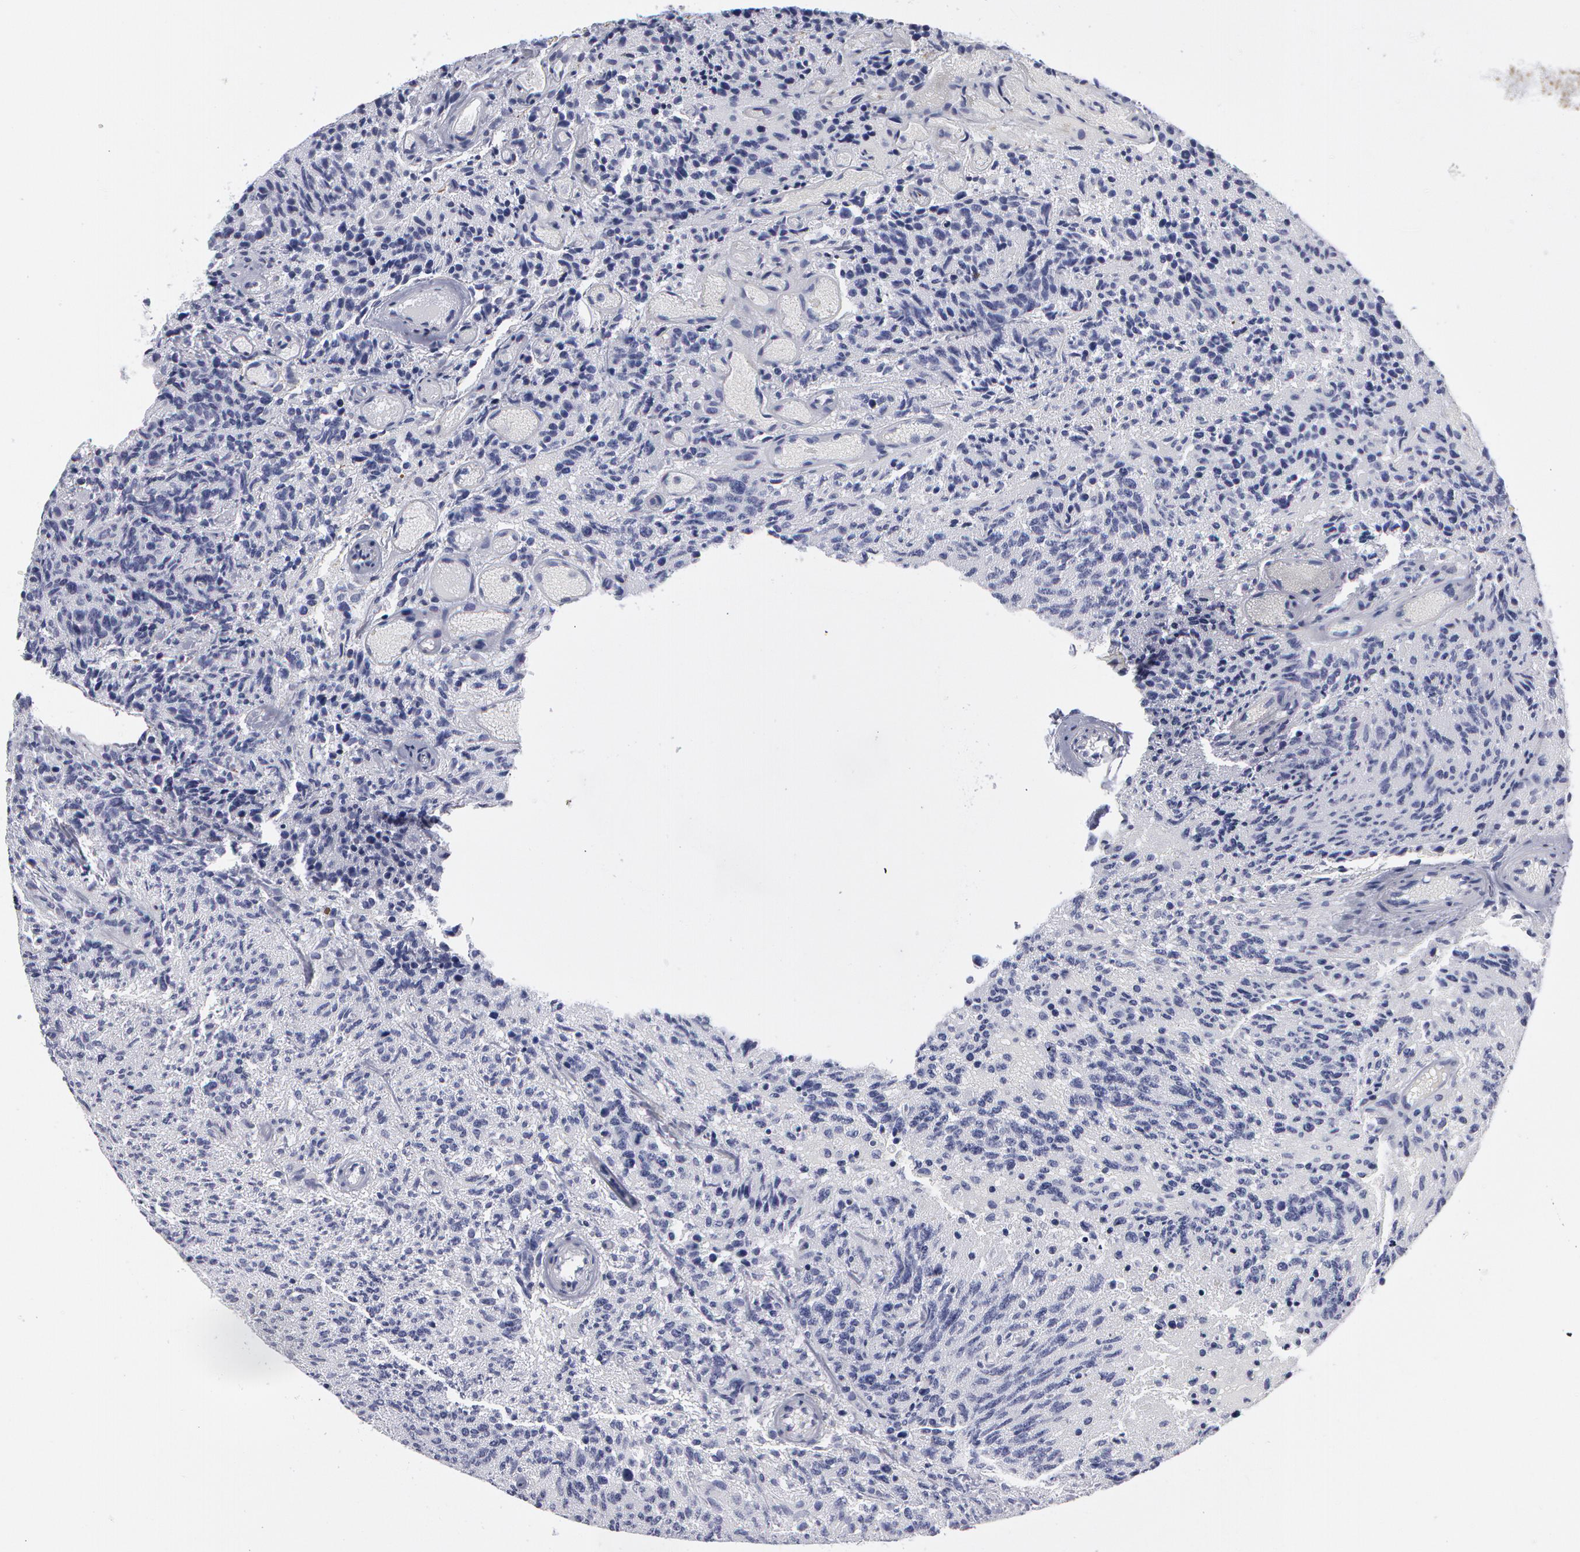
{"staining": {"intensity": "negative", "quantity": "none", "location": "none"}, "tissue": "glioma", "cell_type": "Tumor cells", "image_type": "cancer", "snomed": [{"axis": "morphology", "description": "Glioma, malignant, High grade"}, {"axis": "topography", "description": "Brain"}], "caption": "The IHC photomicrograph has no significant positivity in tumor cells of glioma tissue. Brightfield microscopy of IHC stained with DAB (3,3'-diaminobenzidine) (brown) and hematoxylin (blue), captured at high magnification.", "gene": "SMC1B", "patient": {"sex": "male", "age": 36}}